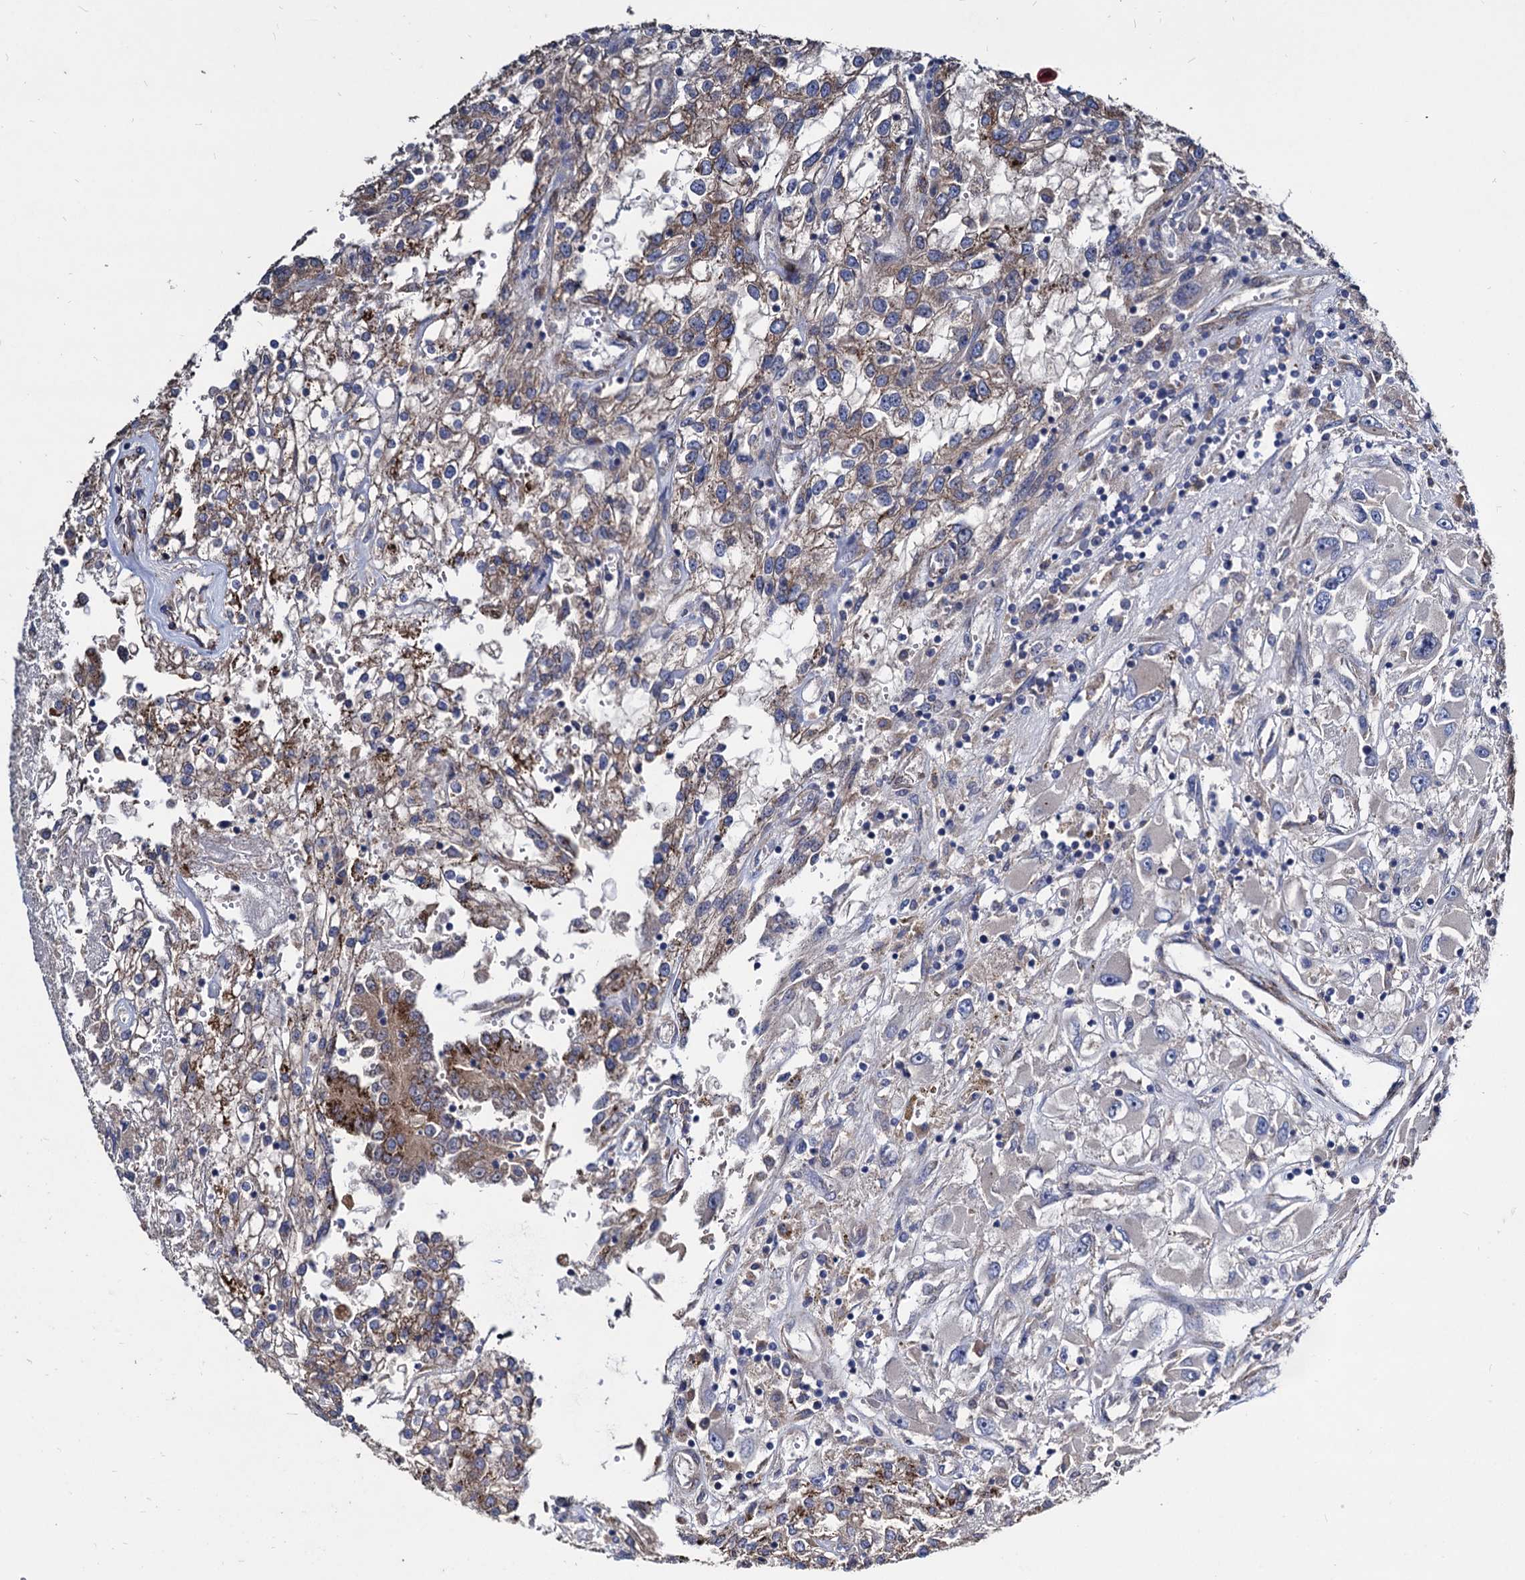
{"staining": {"intensity": "weak", "quantity": "25%-75%", "location": "cytoplasmic/membranous"}, "tissue": "renal cancer", "cell_type": "Tumor cells", "image_type": "cancer", "snomed": [{"axis": "morphology", "description": "Adenocarcinoma, NOS"}, {"axis": "topography", "description": "Kidney"}], "caption": "Immunohistochemistry of renal cancer demonstrates low levels of weak cytoplasmic/membranous staining in approximately 25%-75% of tumor cells.", "gene": "WDR11", "patient": {"sex": "female", "age": 52}}